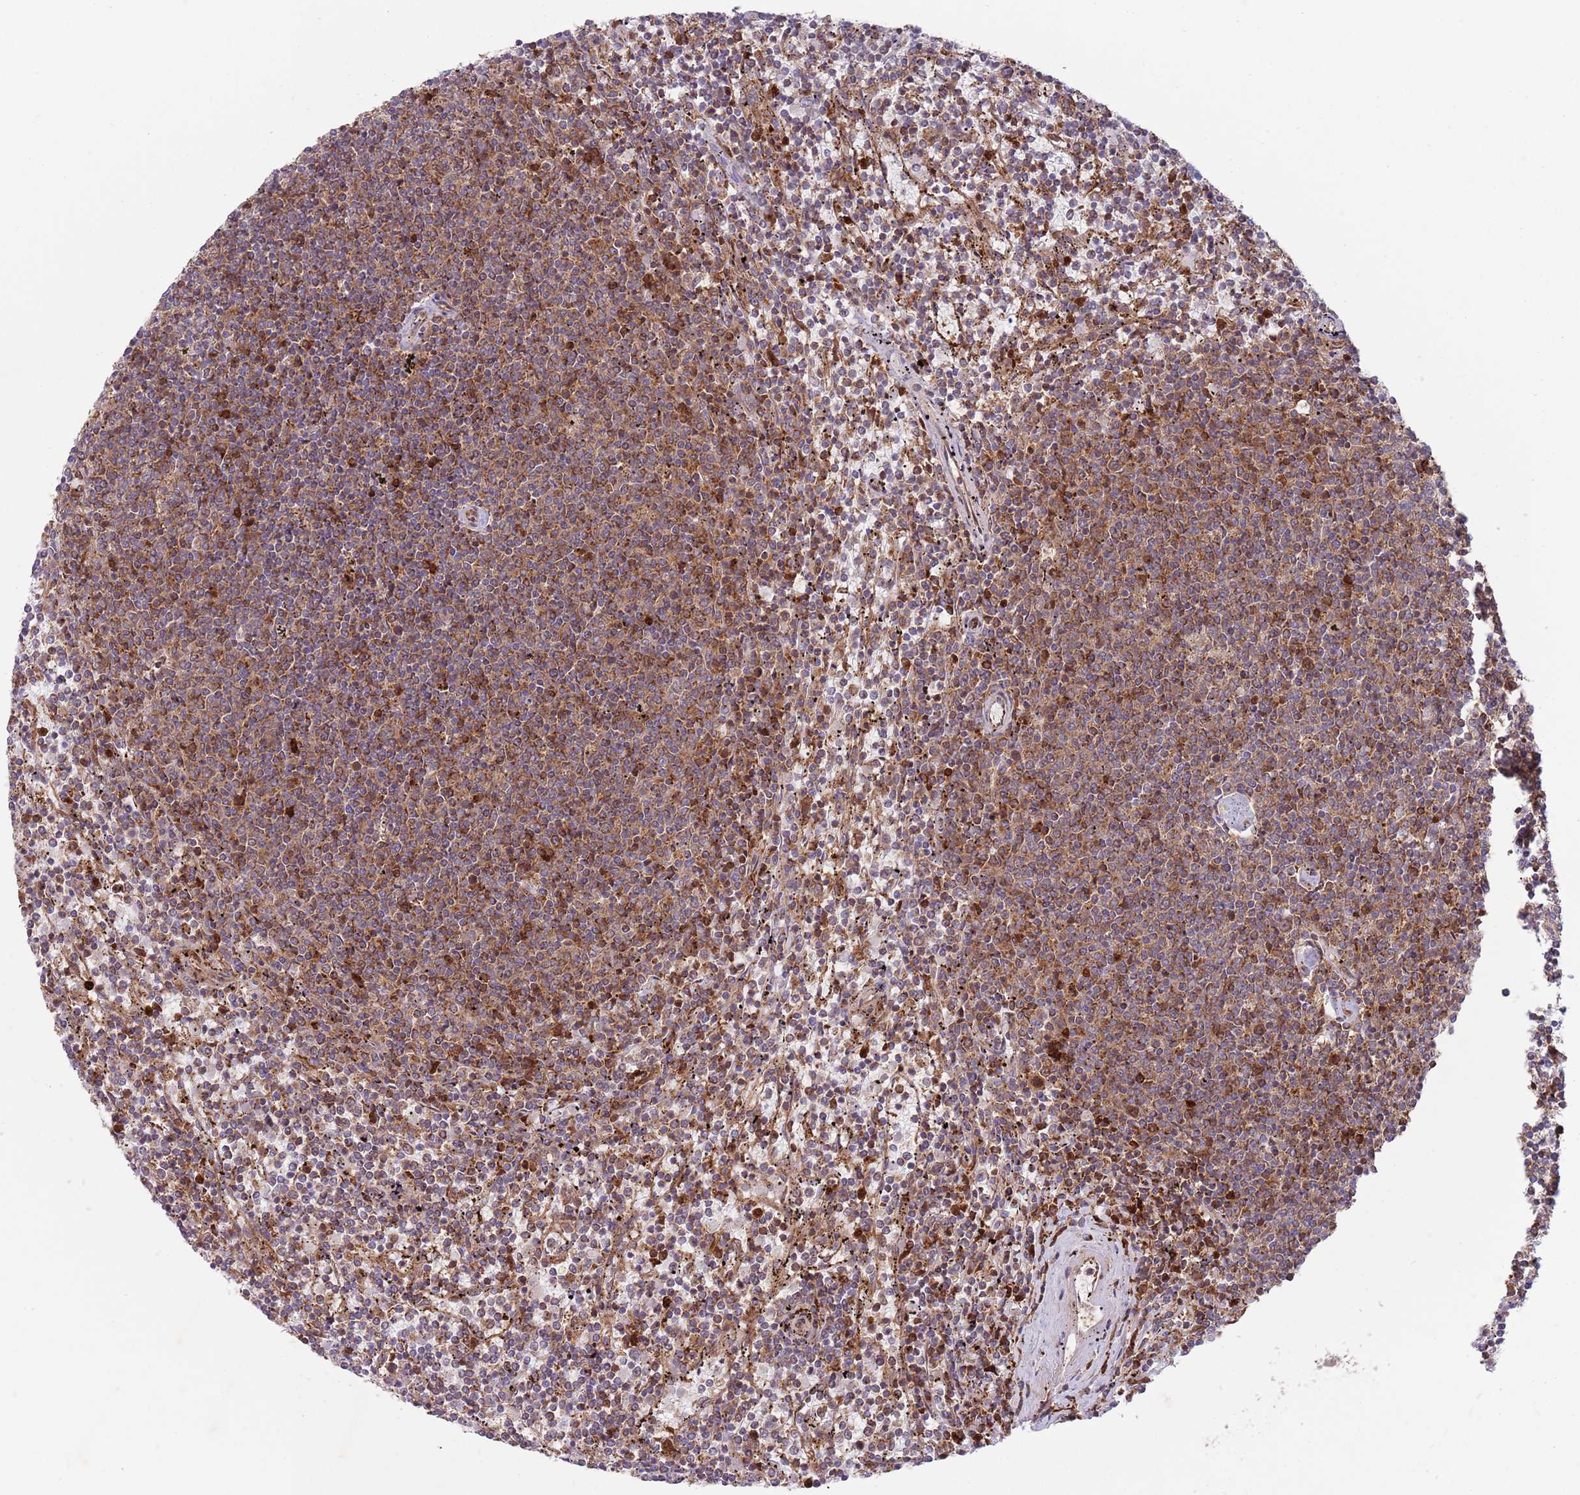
{"staining": {"intensity": "moderate", "quantity": ">75%", "location": "cytoplasmic/membranous"}, "tissue": "lymphoma", "cell_type": "Tumor cells", "image_type": "cancer", "snomed": [{"axis": "morphology", "description": "Malignant lymphoma, non-Hodgkin's type, Low grade"}, {"axis": "topography", "description": "Spleen"}], "caption": "DAB (3,3'-diaminobenzidine) immunohistochemical staining of malignant lymphoma, non-Hodgkin's type (low-grade) exhibits moderate cytoplasmic/membranous protein staining in approximately >75% of tumor cells.", "gene": "ZMYM5", "patient": {"sex": "female", "age": 50}}